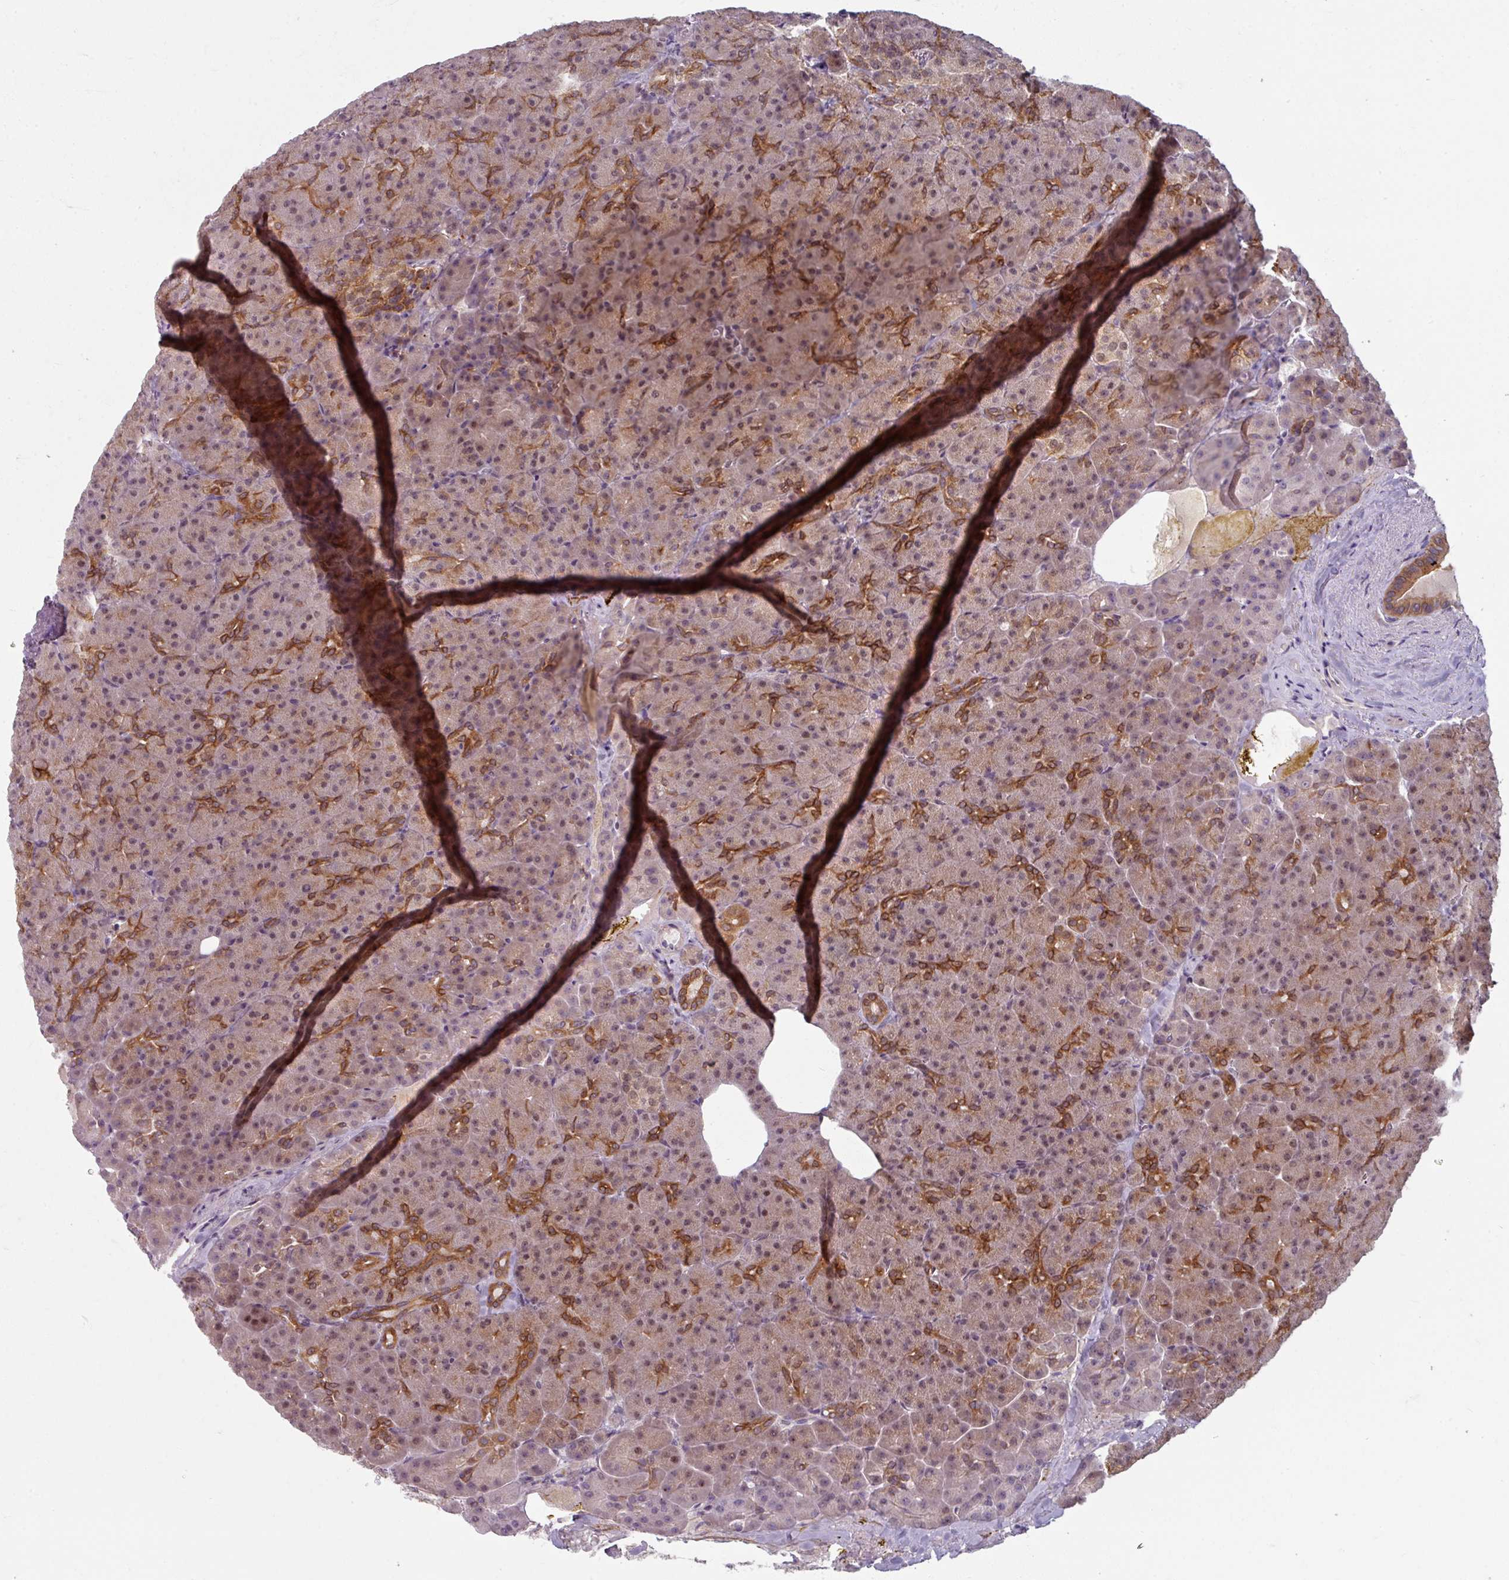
{"staining": {"intensity": "moderate", "quantity": "25%-75%", "location": "cytoplasmic/membranous,nuclear"}, "tissue": "pancreas", "cell_type": "Exocrine glandular cells", "image_type": "normal", "snomed": [{"axis": "morphology", "description": "Normal tissue, NOS"}, {"axis": "topography", "description": "Pancreas"}], "caption": "Pancreas stained with a protein marker shows moderate staining in exocrine glandular cells.", "gene": "KLC3", "patient": {"sex": "female", "age": 74}}